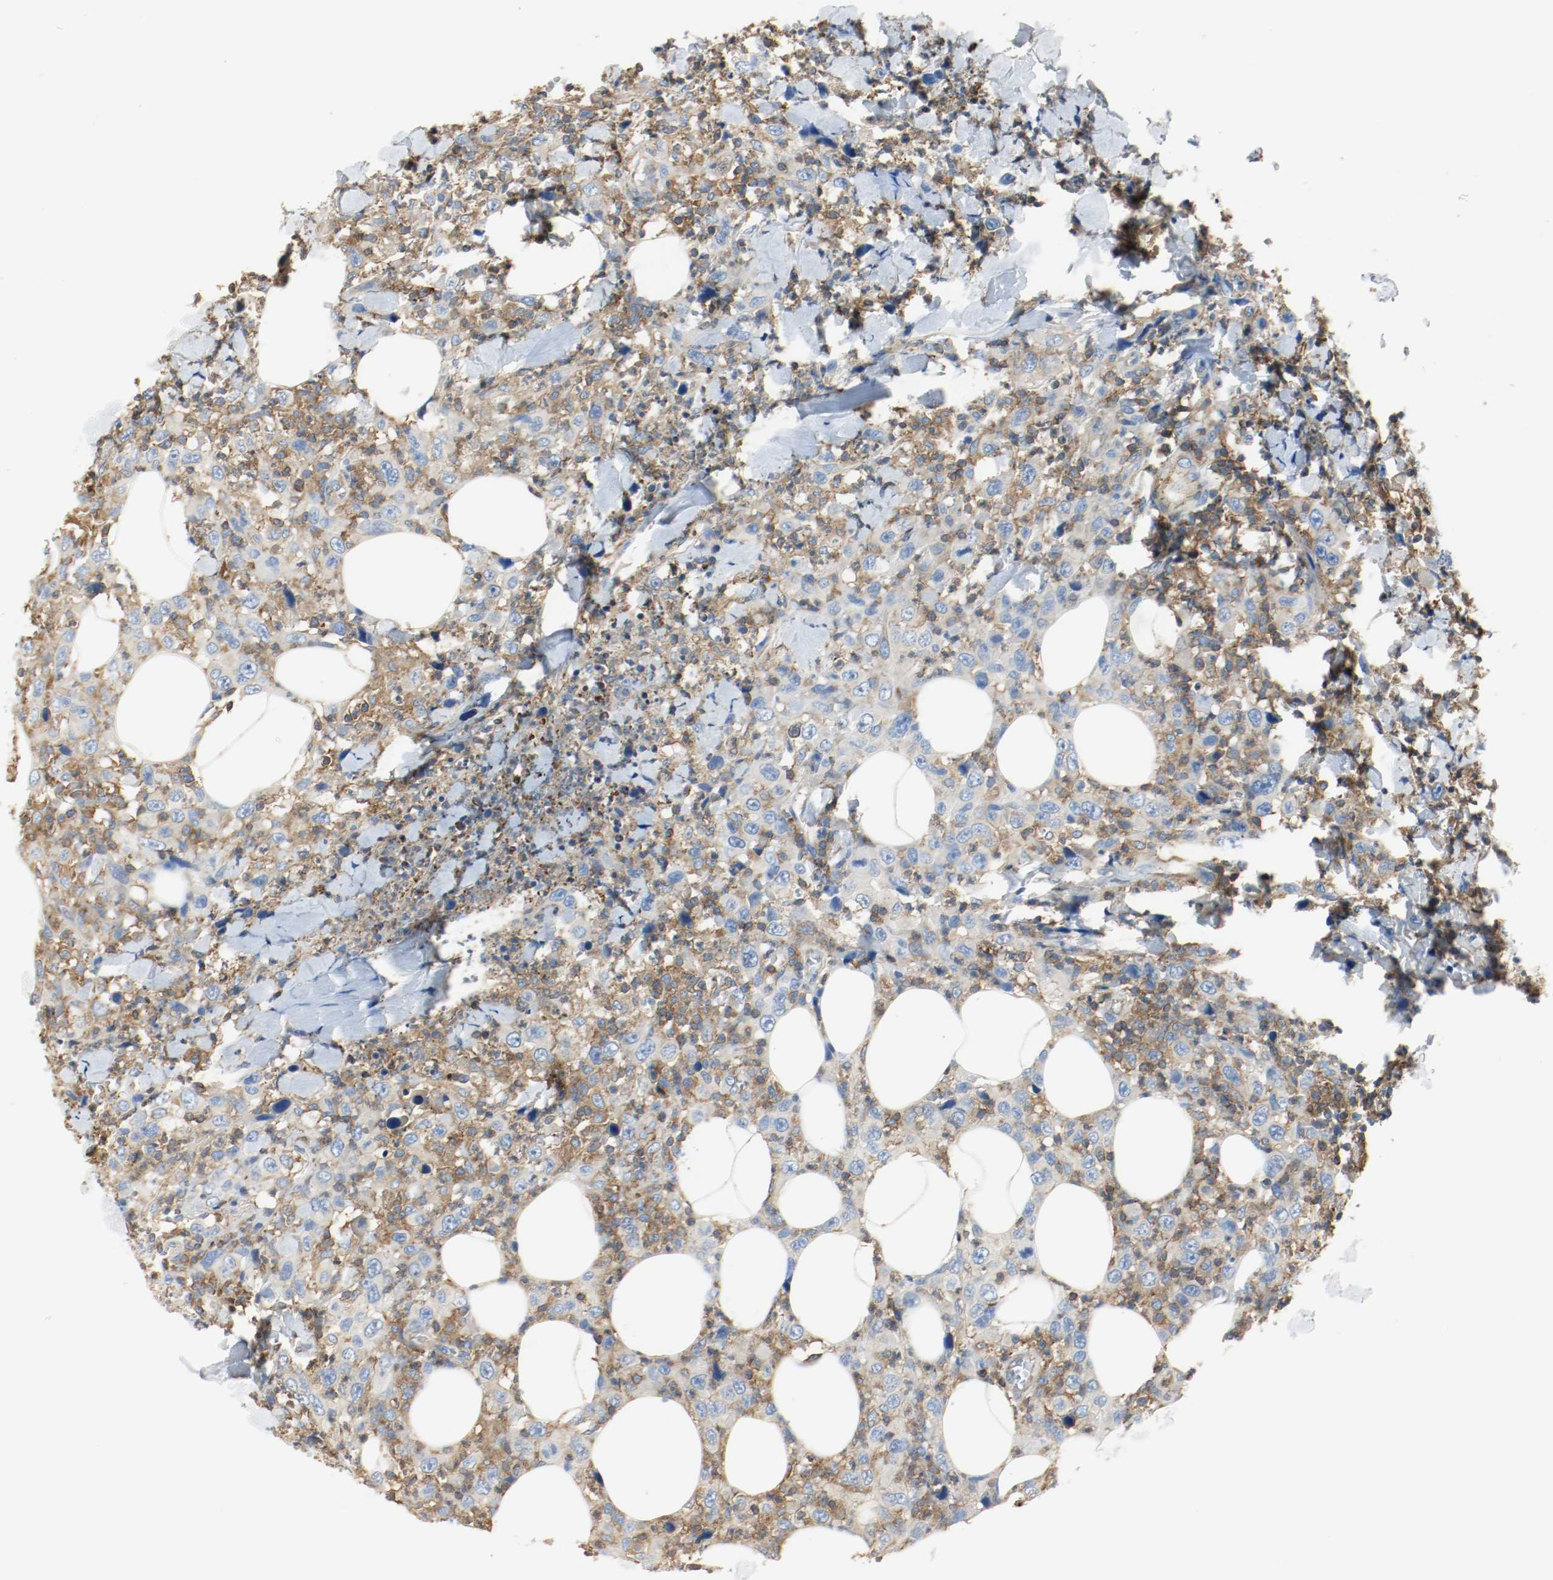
{"staining": {"intensity": "weak", "quantity": "25%-75%", "location": "cytoplasmic/membranous"}, "tissue": "thyroid cancer", "cell_type": "Tumor cells", "image_type": "cancer", "snomed": [{"axis": "morphology", "description": "Carcinoma, NOS"}, {"axis": "topography", "description": "Thyroid gland"}], "caption": "DAB (3,3'-diaminobenzidine) immunohistochemical staining of human carcinoma (thyroid) displays weak cytoplasmic/membranous protein staining in about 25%-75% of tumor cells.", "gene": "ARPC1B", "patient": {"sex": "female", "age": 77}}